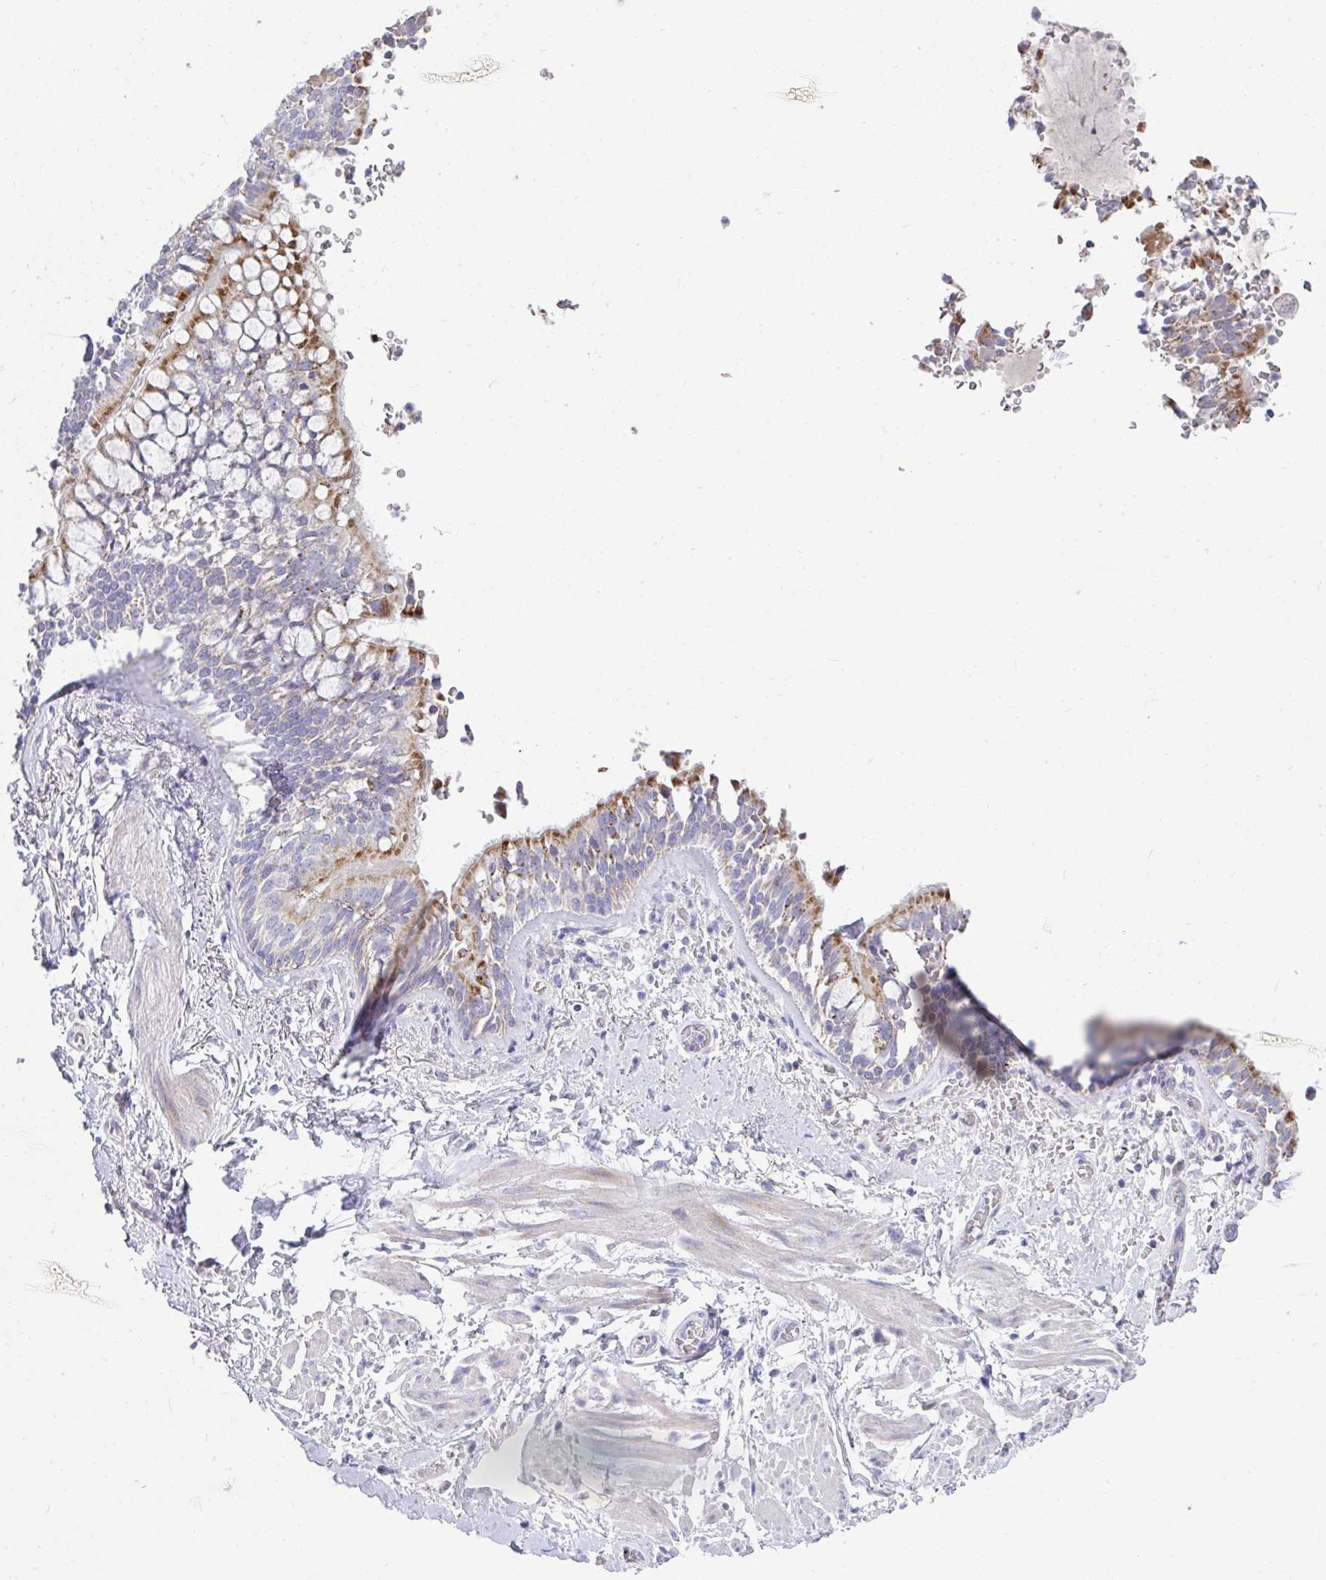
{"staining": {"intensity": "negative", "quantity": "none", "location": "none"}, "tissue": "adipose tissue", "cell_type": "Adipocytes", "image_type": "normal", "snomed": [{"axis": "morphology", "description": "Normal tissue, NOS"}, {"axis": "morphology", "description": "Degeneration, NOS"}, {"axis": "topography", "description": "Cartilage tissue"}, {"axis": "topography", "description": "Lung"}], "caption": "DAB (3,3'-diaminobenzidine) immunohistochemical staining of normal adipose tissue exhibits no significant positivity in adipocytes.", "gene": "PRRG3", "patient": {"sex": "female", "age": 61}}